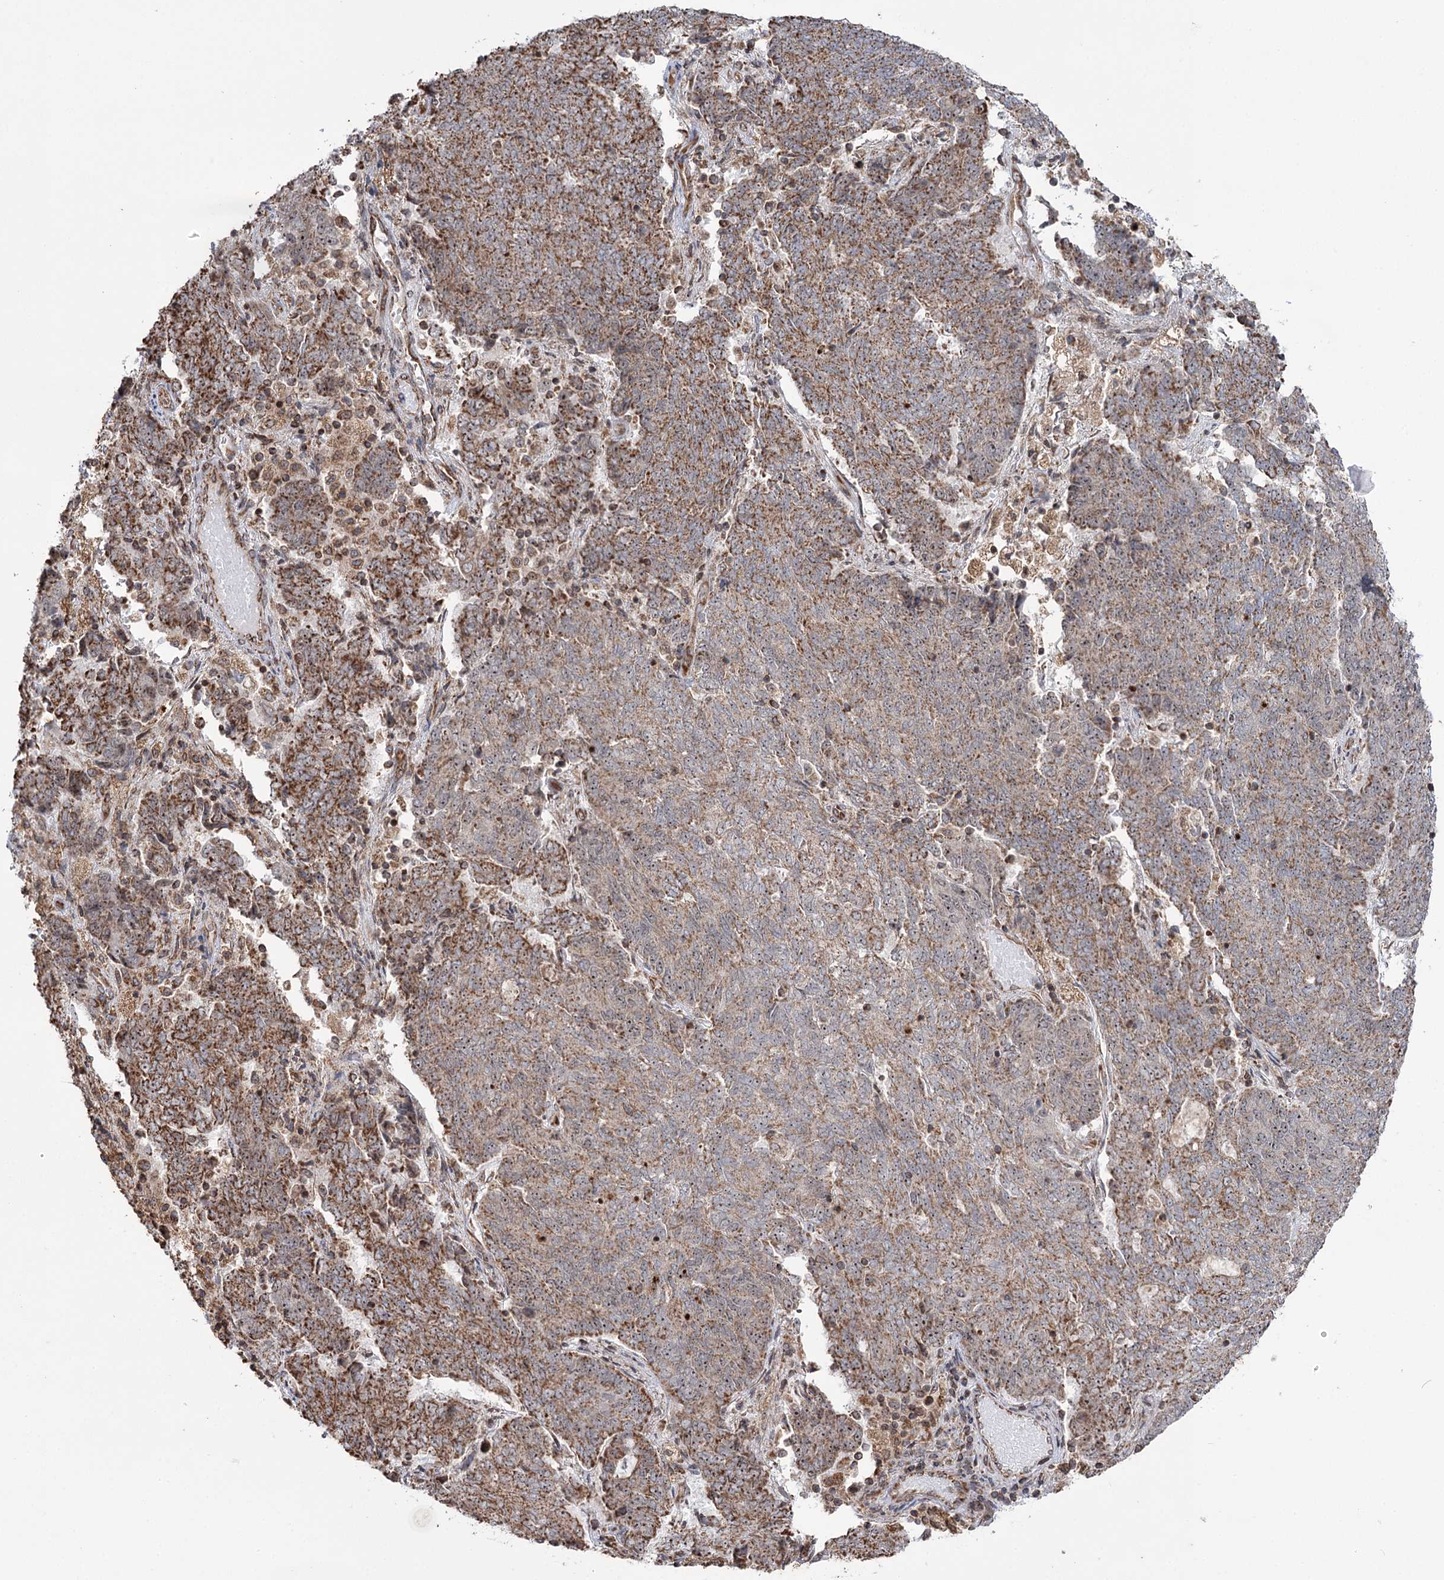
{"staining": {"intensity": "moderate", "quantity": ">75%", "location": "cytoplasmic/membranous,nuclear"}, "tissue": "endometrial cancer", "cell_type": "Tumor cells", "image_type": "cancer", "snomed": [{"axis": "morphology", "description": "Adenocarcinoma, NOS"}, {"axis": "topography", "description": "Endometrium"}], "caption": "Immunohistochemistry micrograph of neoplastic tissue: human endometrial cancer stained using immunohistochemistry reveals medium levels of moderate protein expression localized specifically in the cytoplasmic/membranous and nuclear of tumor cells, appearing as a cytoplasmic/membranous and nuclear brown color.", "gene": "STEEP1", "patient": {"sex": "female", "age": 80}}